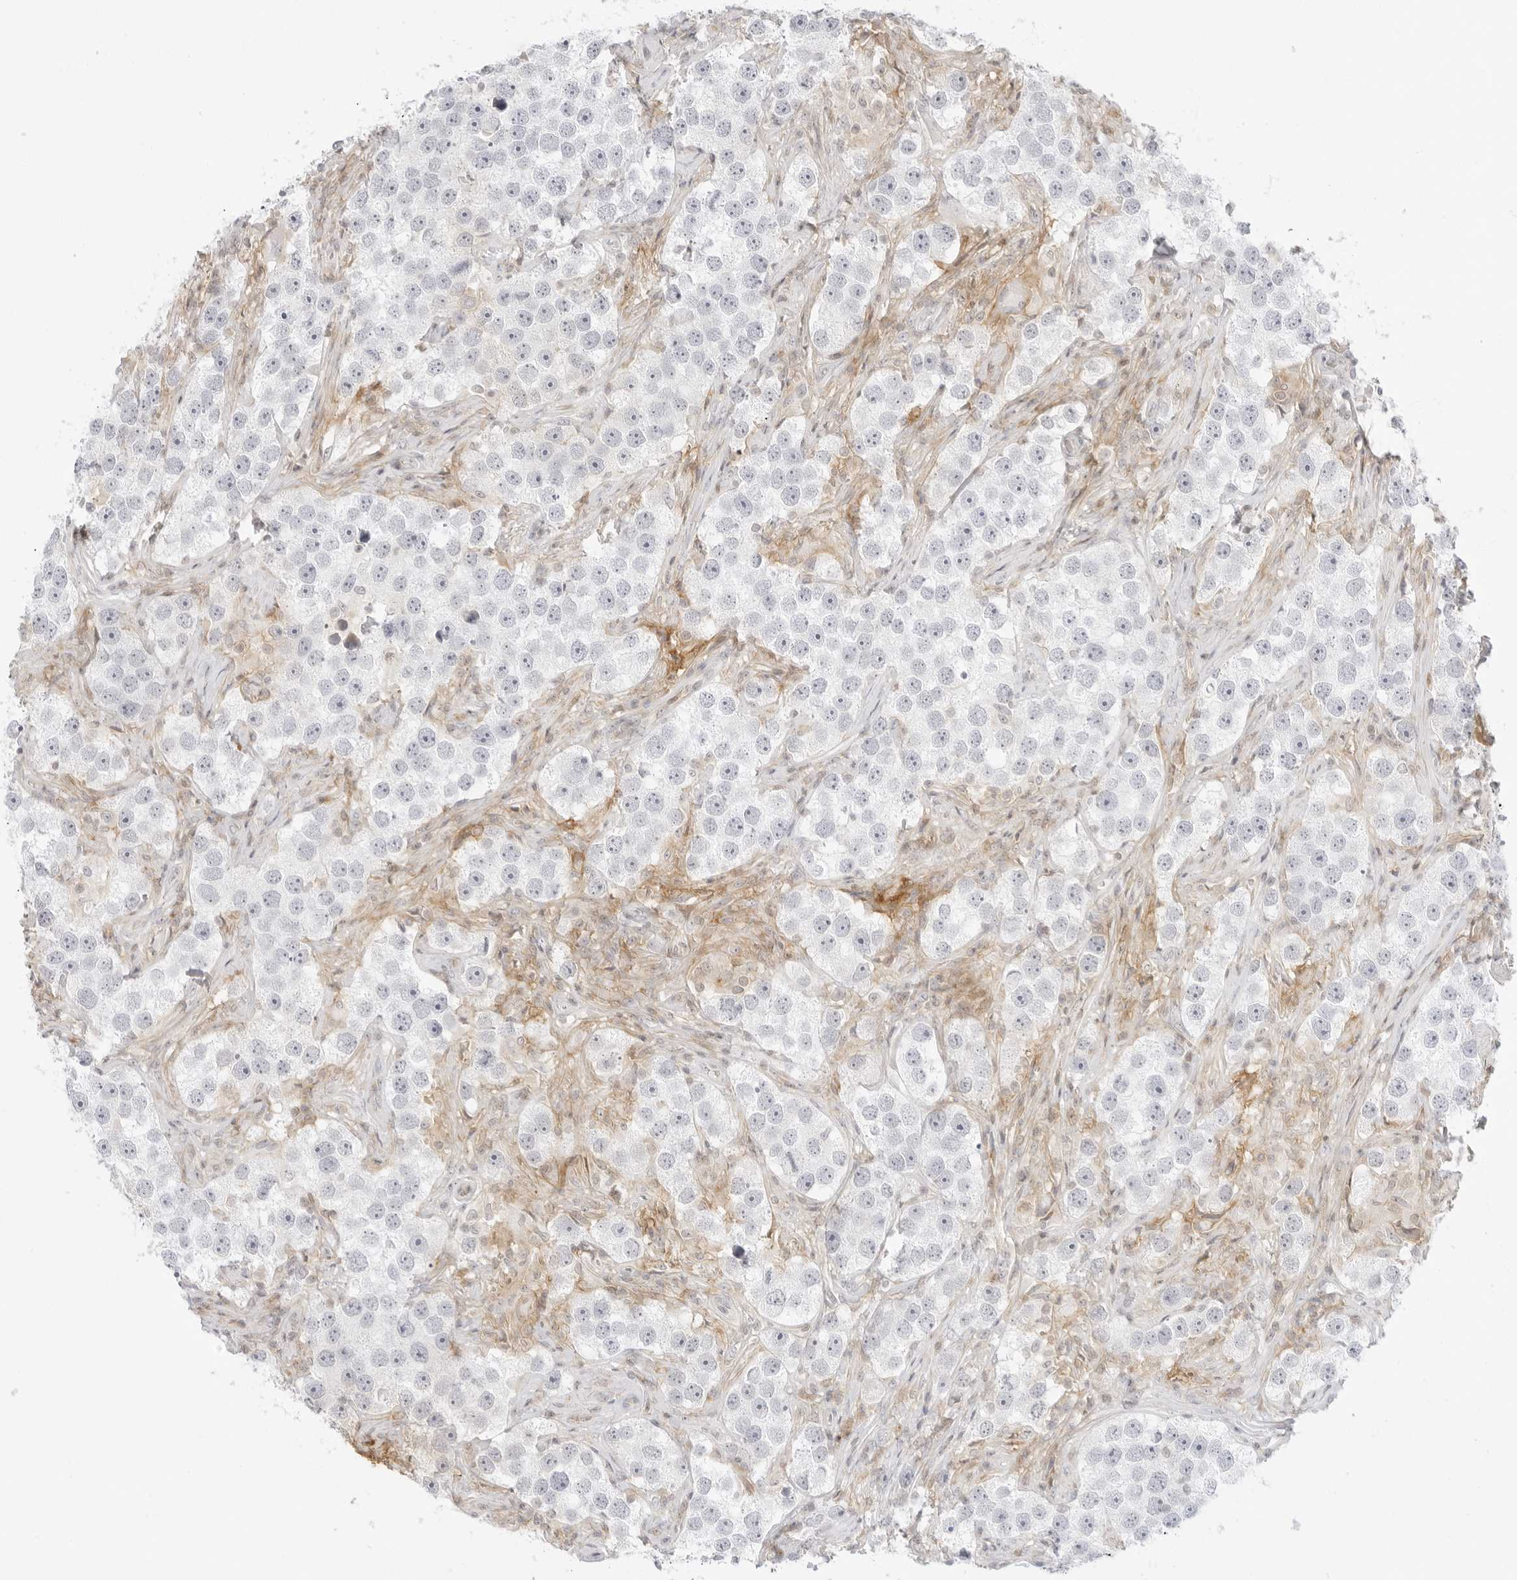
{"staining": {"intensity": "negative", "quantity": "none", "location": "none"}, "tissue": "testis cancer", "cell_type": "Tumor cells", "image_type": "cancer", "snomed": [{"axis": "morphology", "description": "Seminoma, NOS"}, {"axis": "topography", "description": "Testis"}], "caption": "Human testis cancer stained for a protein using IHC reveals no staining in tumor cells.", "gene": "TNFRSF14", "patient": {"sex": "male", "age": 49}}